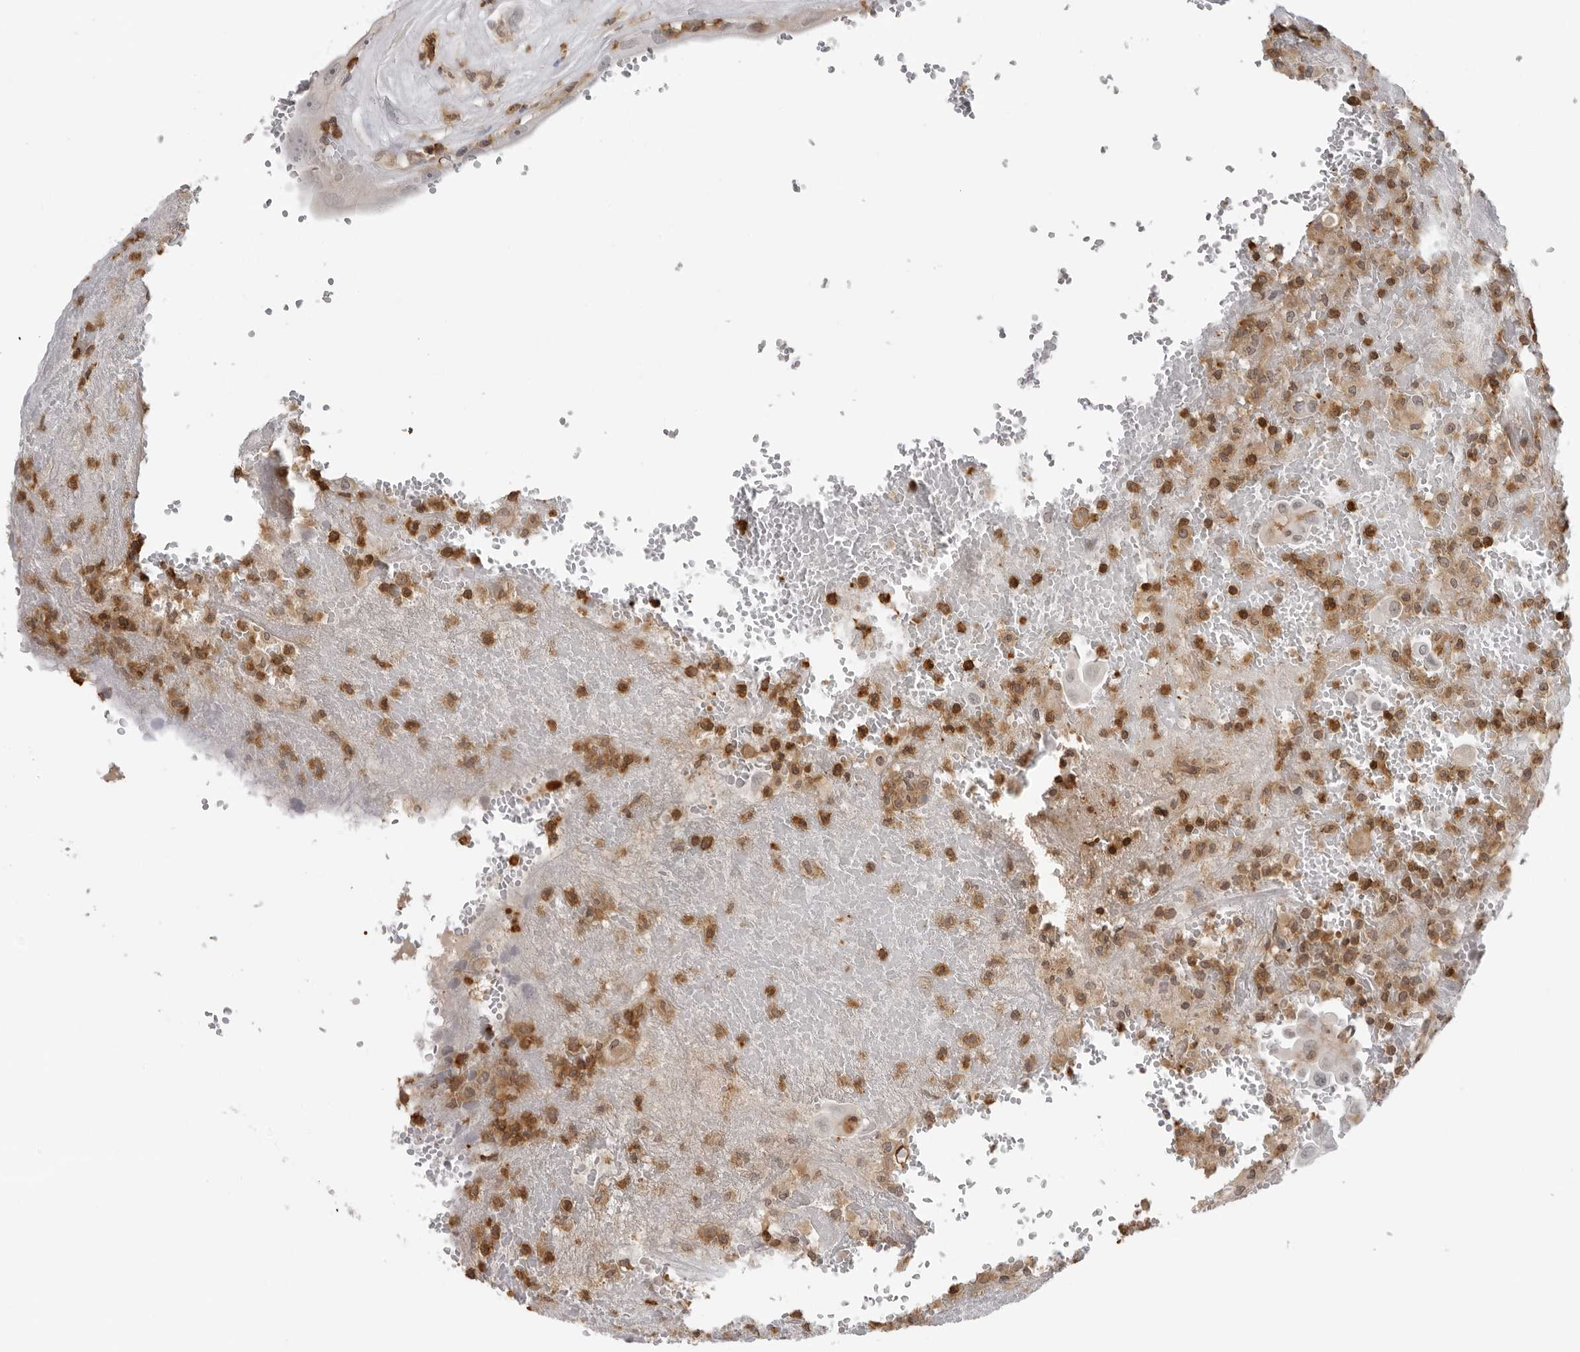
{"staining": {"intensity": "negative", "quantity": "none", "location": "none"}, "tissue": "thyroid cancer", "cell_type": "Tumor cells", "image_type": "cancer", "snomed": [{"axis": "morphology", "description": "Papillary adenocarcinoma, NOS"}, {"axis": "topography", "description": "Thyroid gland"}], "caption": "Immunohistochemical staining of thyroid cancer (papillary adenocarcinoma) exhibits no significant staining in tumor cells. (DAB immunohistochemistry visualized using brightfield microscopy, high magnification).", "gene": "HSPH1", "patient": {"sex": "male", "age": 77}}